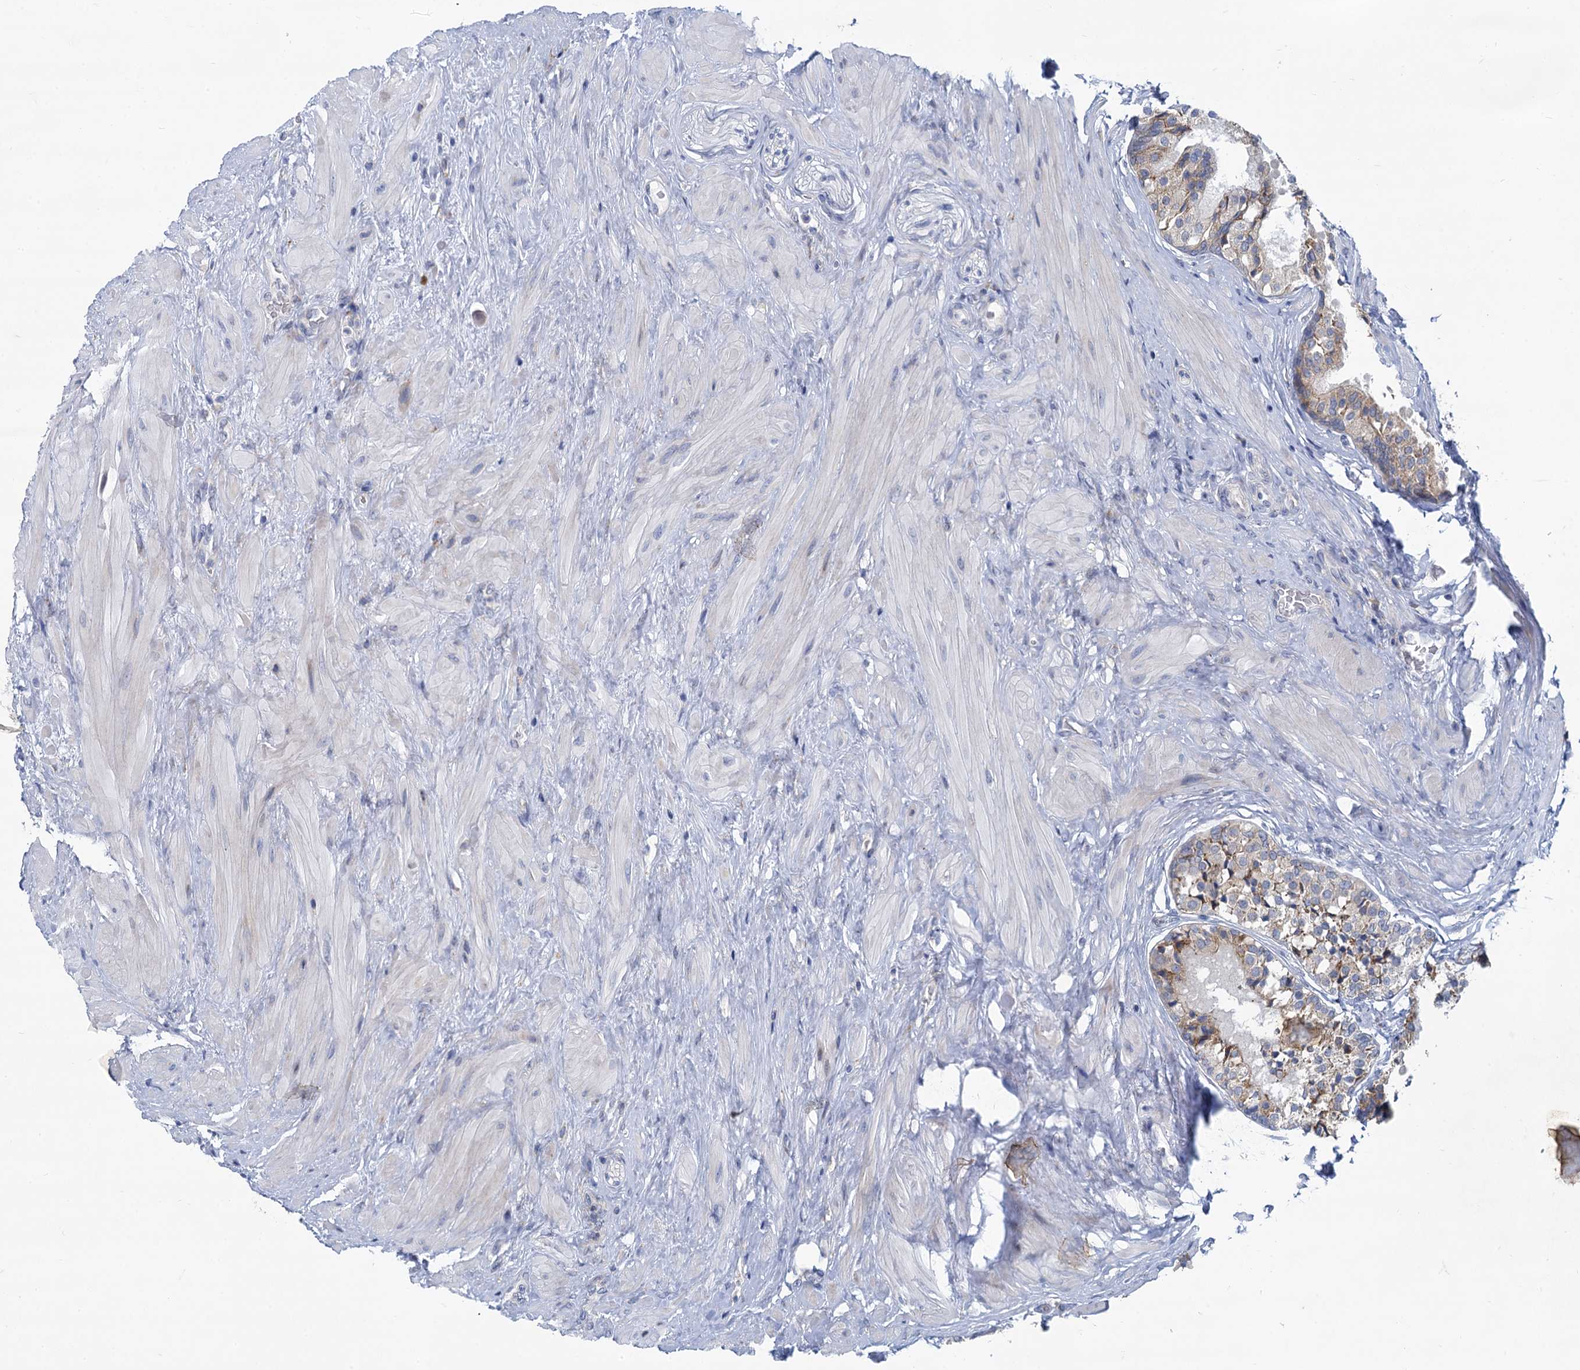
{"staining": {"intensity": "weak", "quantity": "<25%", "location": "cytoplasmic/membranous"}, "tissue": "prostate cancer", "cell_type": "Tumor cells", "image_type": "cancer", "snomed": [{"axis": "morphology", "description": "Adenocarcinoma, High grade"}, {"axis": "topography", "description": "Prostate"}], "caption": "Image shows no protein expression in tumor cells of prostate cancer tissue.", "gene": "PRSS35", "patient": {"sex": "male", "age": 58}}